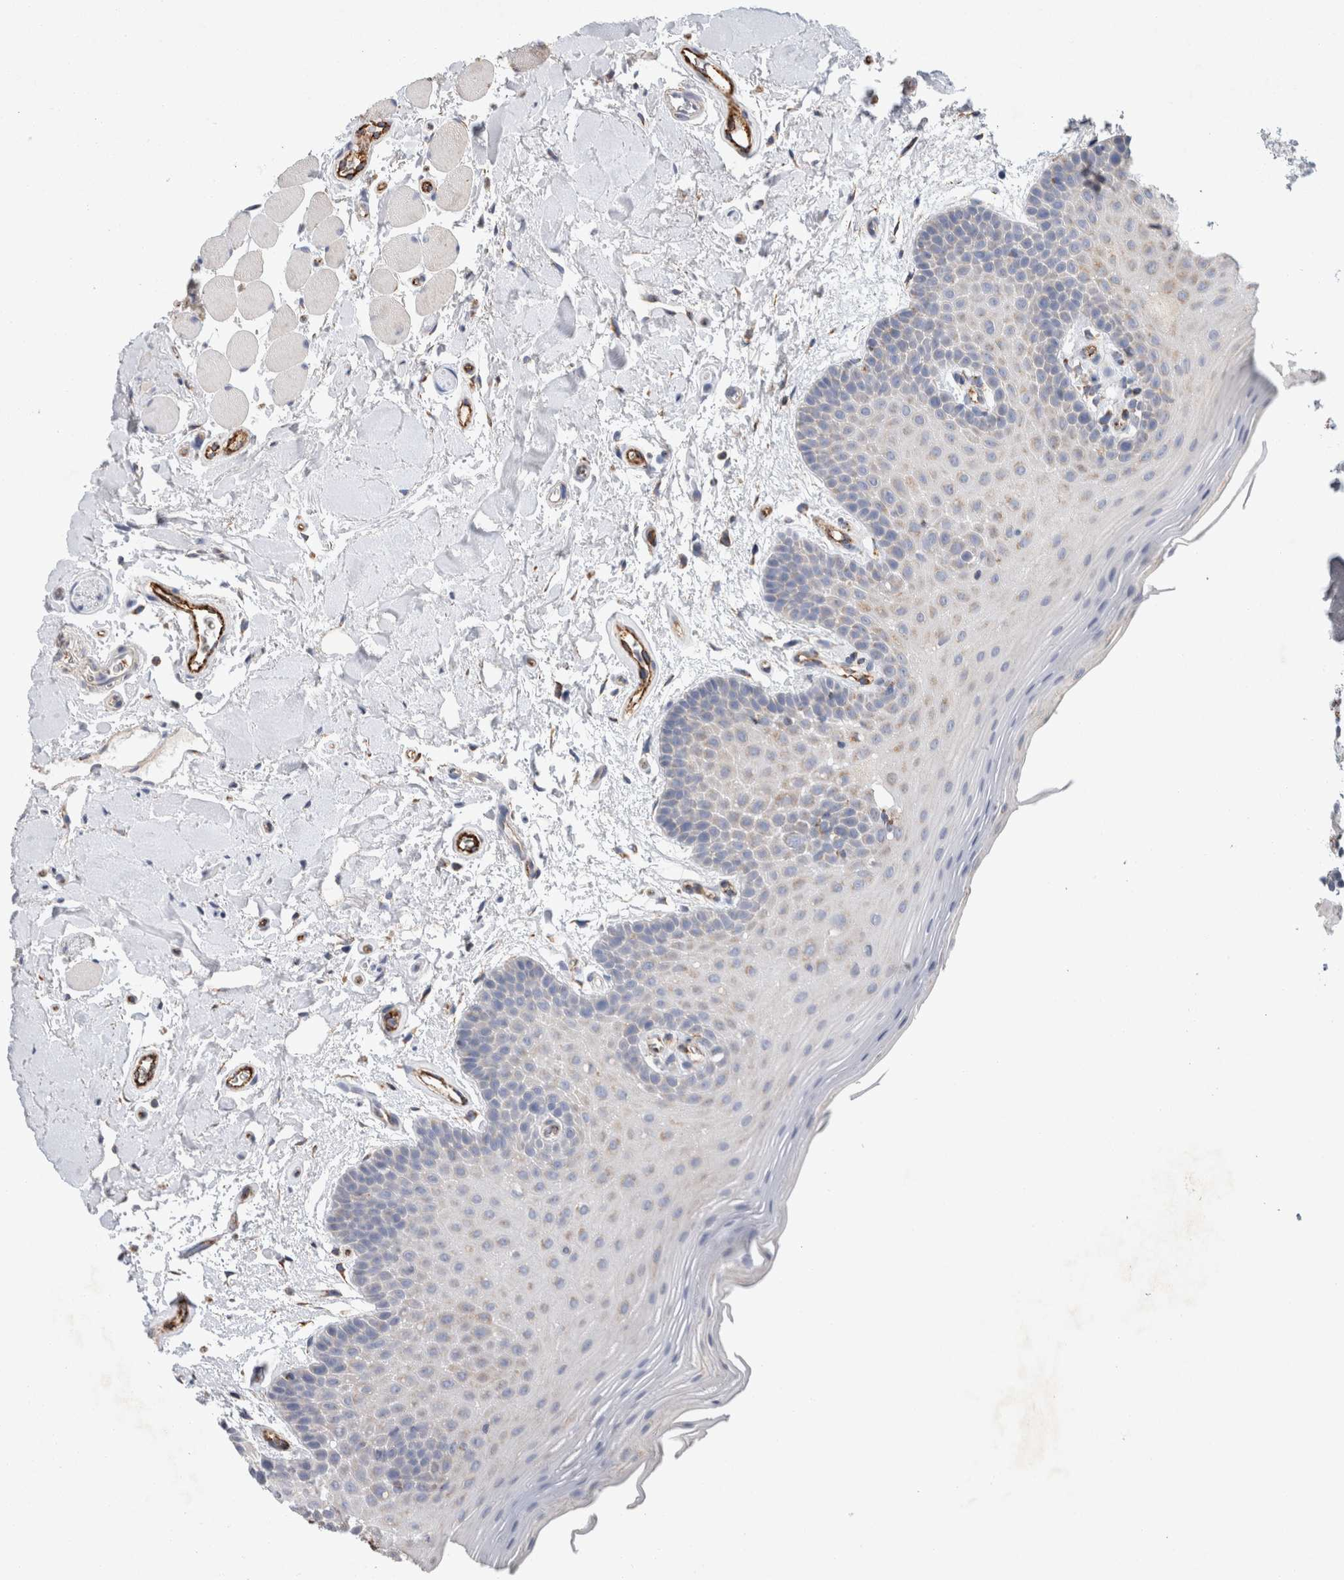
{"staining": {"intensity": "moderate", "quantity": "<25%", "location": "cytoplasmic/membranous"}, "tissue": "oral mucosa", "cell_type": "Squamous epithelial cells", "image_type": "normal", "snomed": [{"axis": "morphology", "description": "Normal tissue, NOS"}, {"axis": "topography", "description": "Oral tissue"}], "caption": "Protein staining of benign oral mucosa reveals moderate cytoplasmic/membranous staining in approximately <25% of squamous epithelial cells.", "gene": "IARS2", "patient": {"sex": "male", "age": 62}}